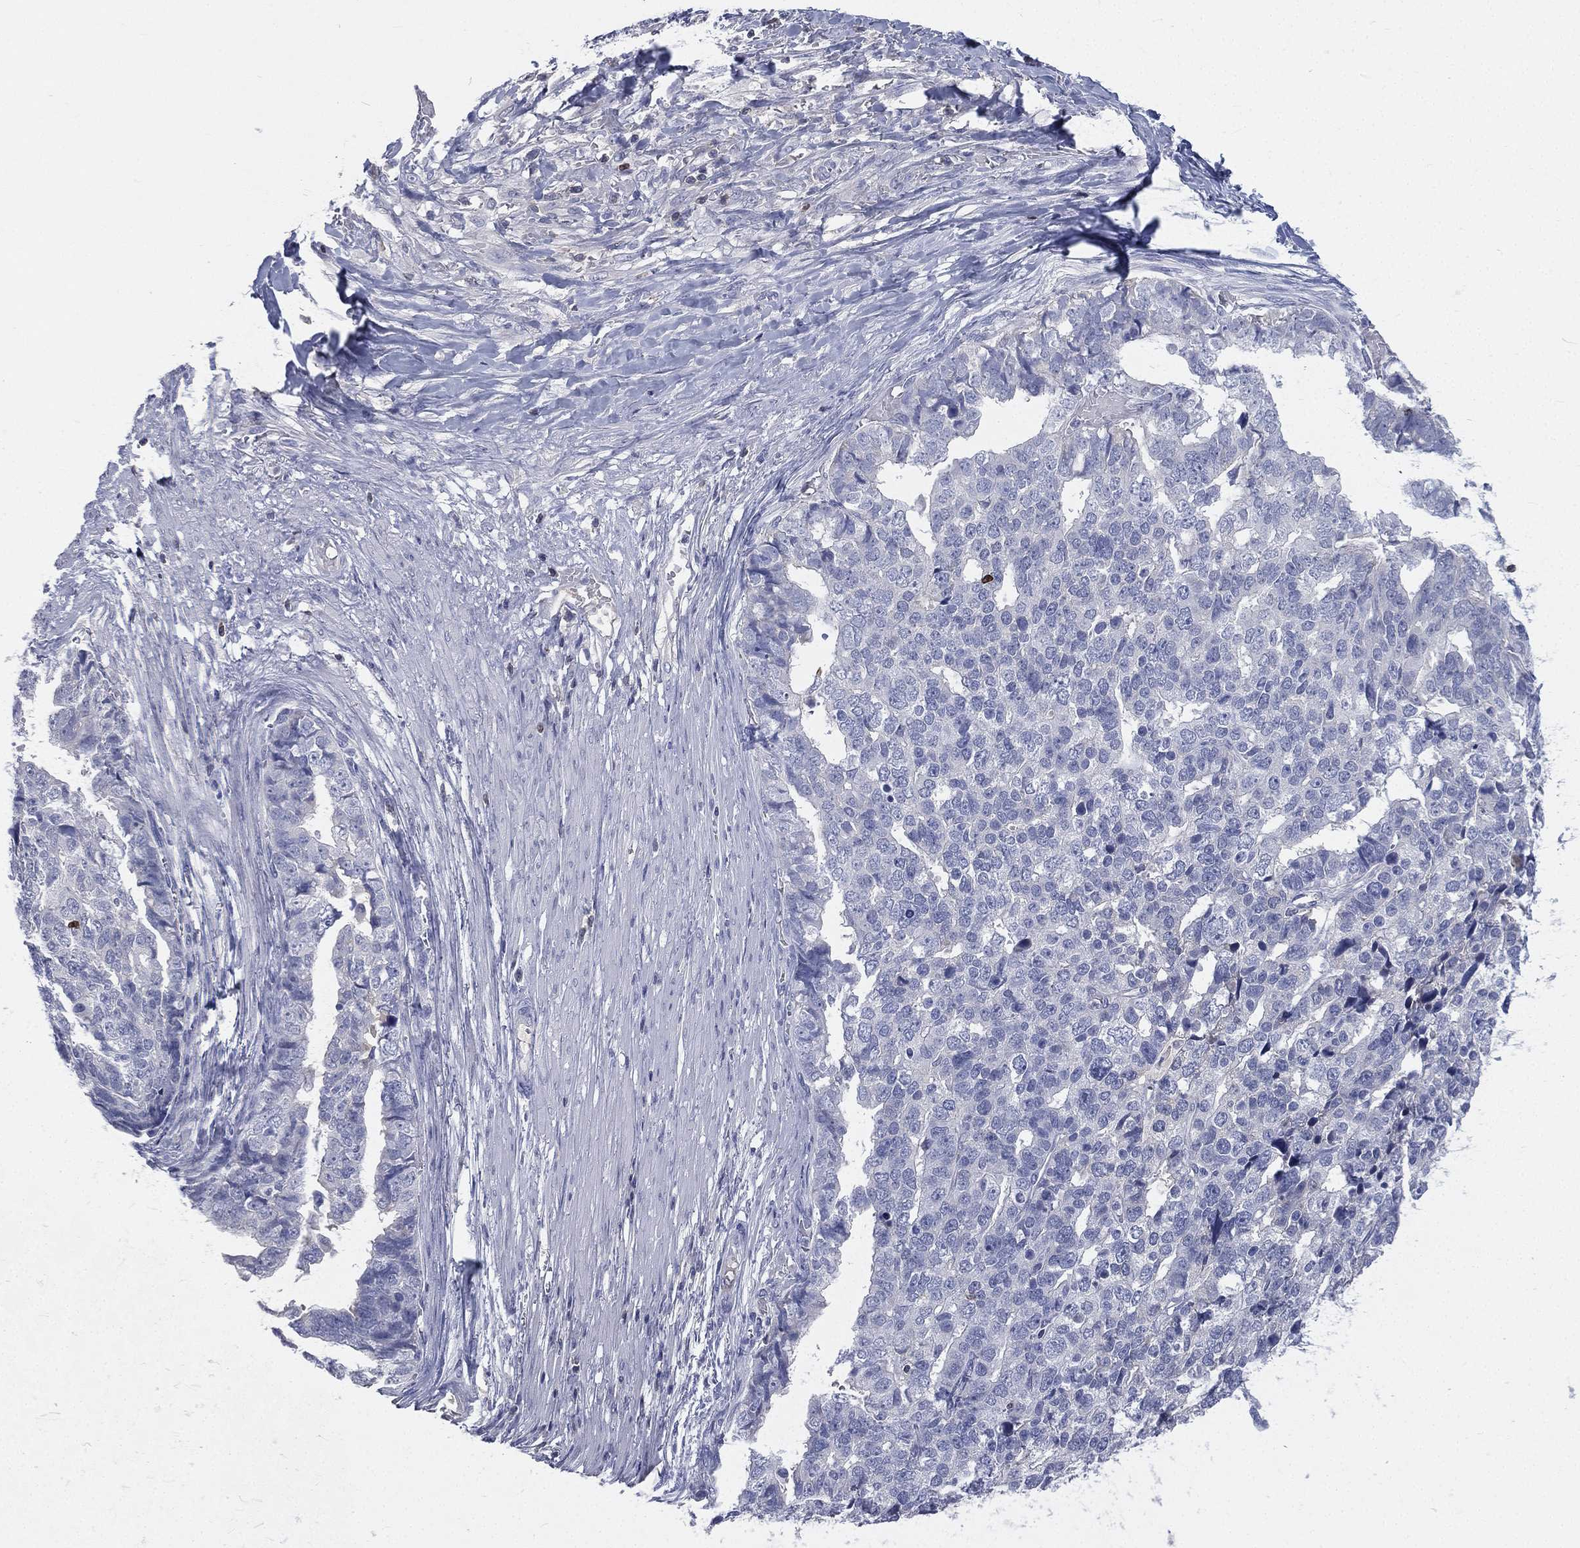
{"staining": {"intensity": "negative", "quantity": "none", "location": "none"}, "tissue": "stomach cancer", "cell_type": "Tumor cells", "image_type": "cancer", "snomed": [{"axis": "morphology", "description": "Adenocarcinoma, NOS"}, {"axis": "topography", "description": "Stomach"}], "caption": "This is an immunohistochemistry photomicrograph of stomach adenocarcinoma. There is no staining in tumor cells.", "gene": "CD3D", "patient": {"sex": "male", "age": 69}}